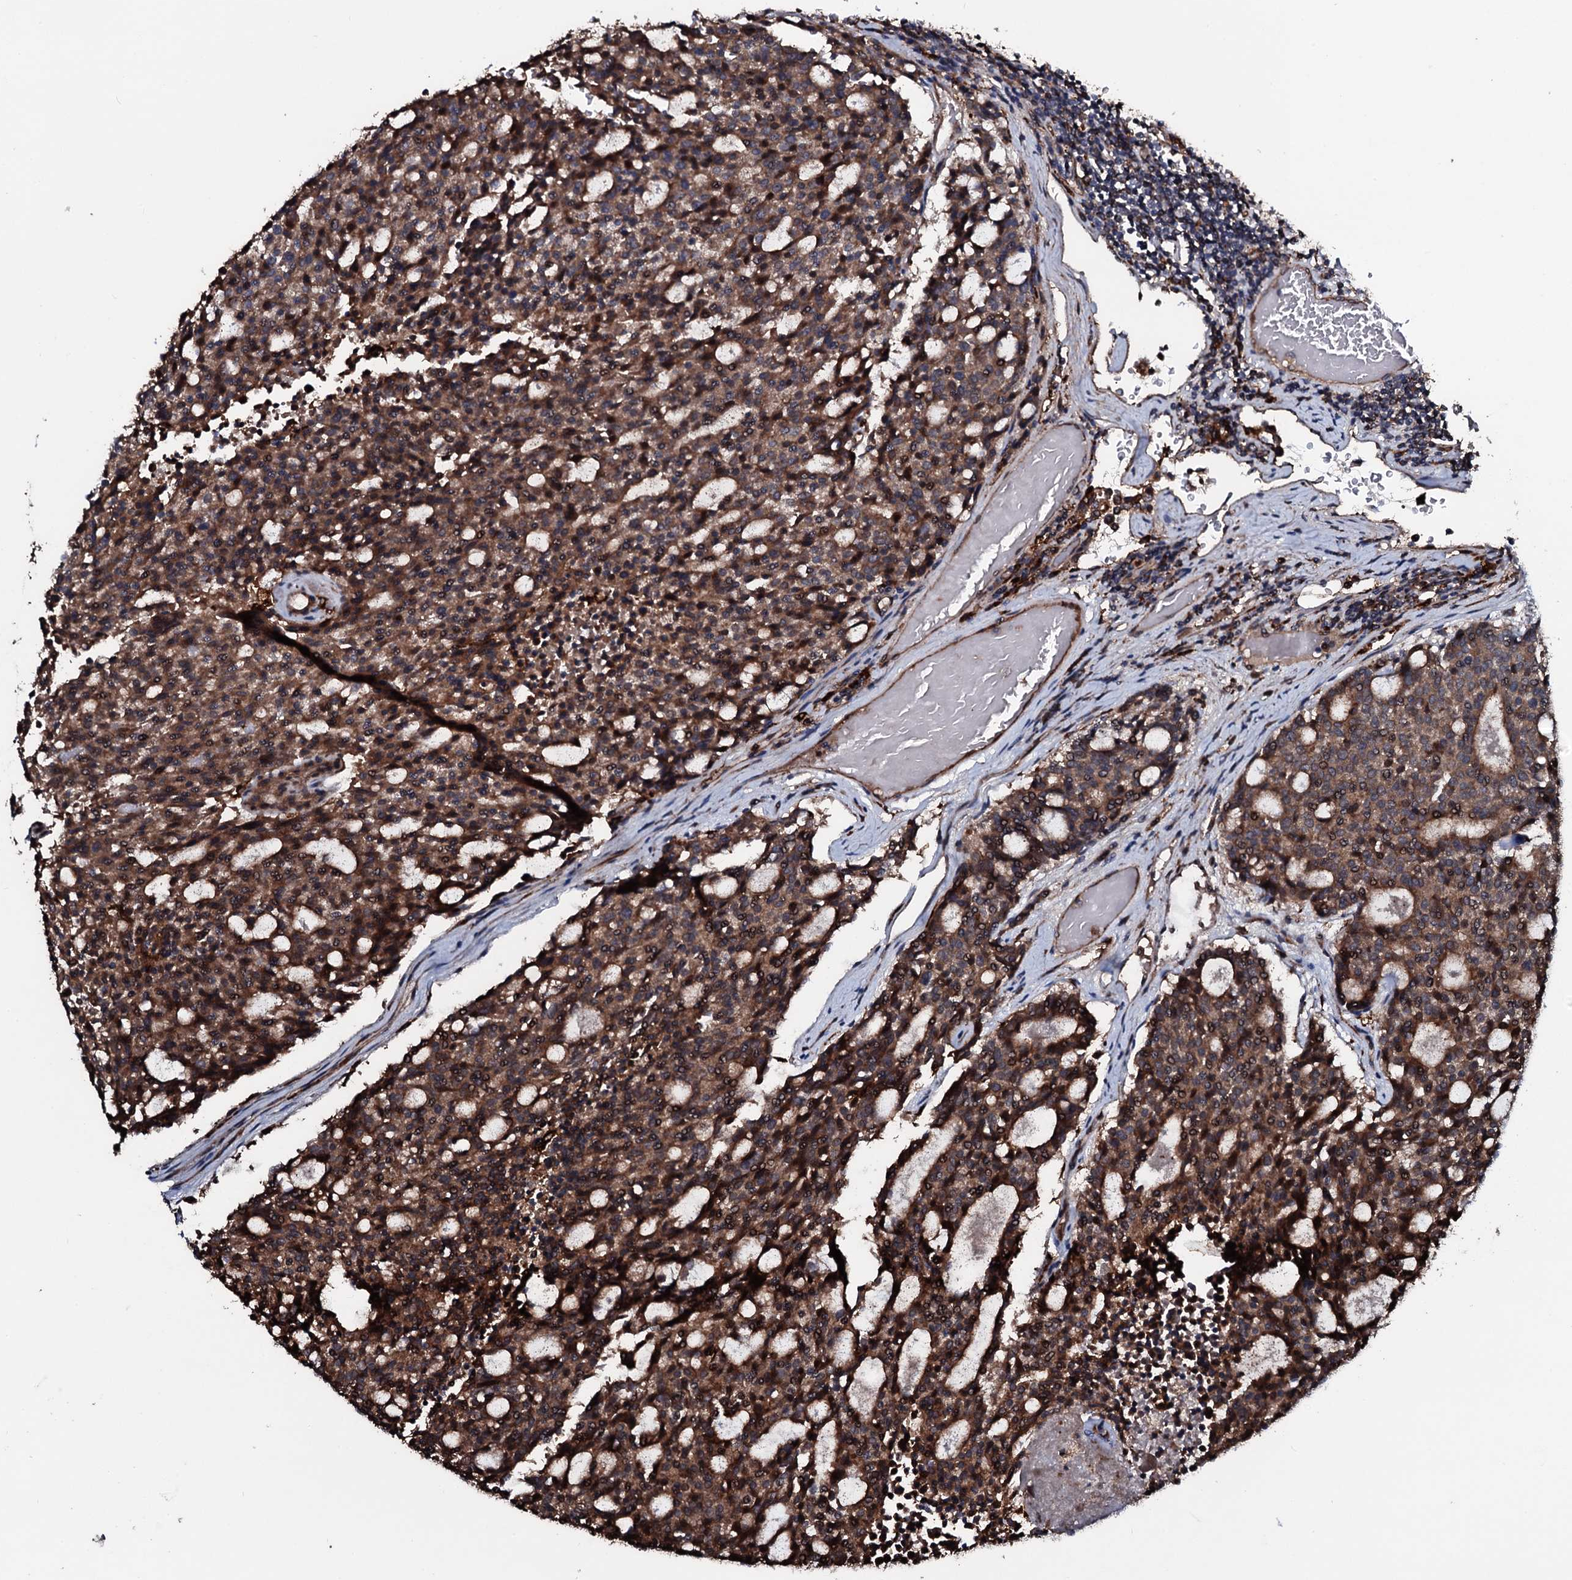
{"staining": {"intensity": "moderate", "quantity": ">75%", "location": "cytoplasmic/membranous"}, "tissue": "carcinoid", "cell_type": "Tumor cells", "image_type": "cancer", "snomed": [{"axis": "morphology", "description": "Carcinoid, malignant, NOS"}, {"axis": "topography", "description": "Pancreas"}], "caption": "Brown immunohistochemical staining in malignant carcinoid displays moderate cytoplasmic/membranous staining in approximately >75% of tumor cells.", "gene": "TPGS2", "patient": {"sex": "female", "age": 54}}